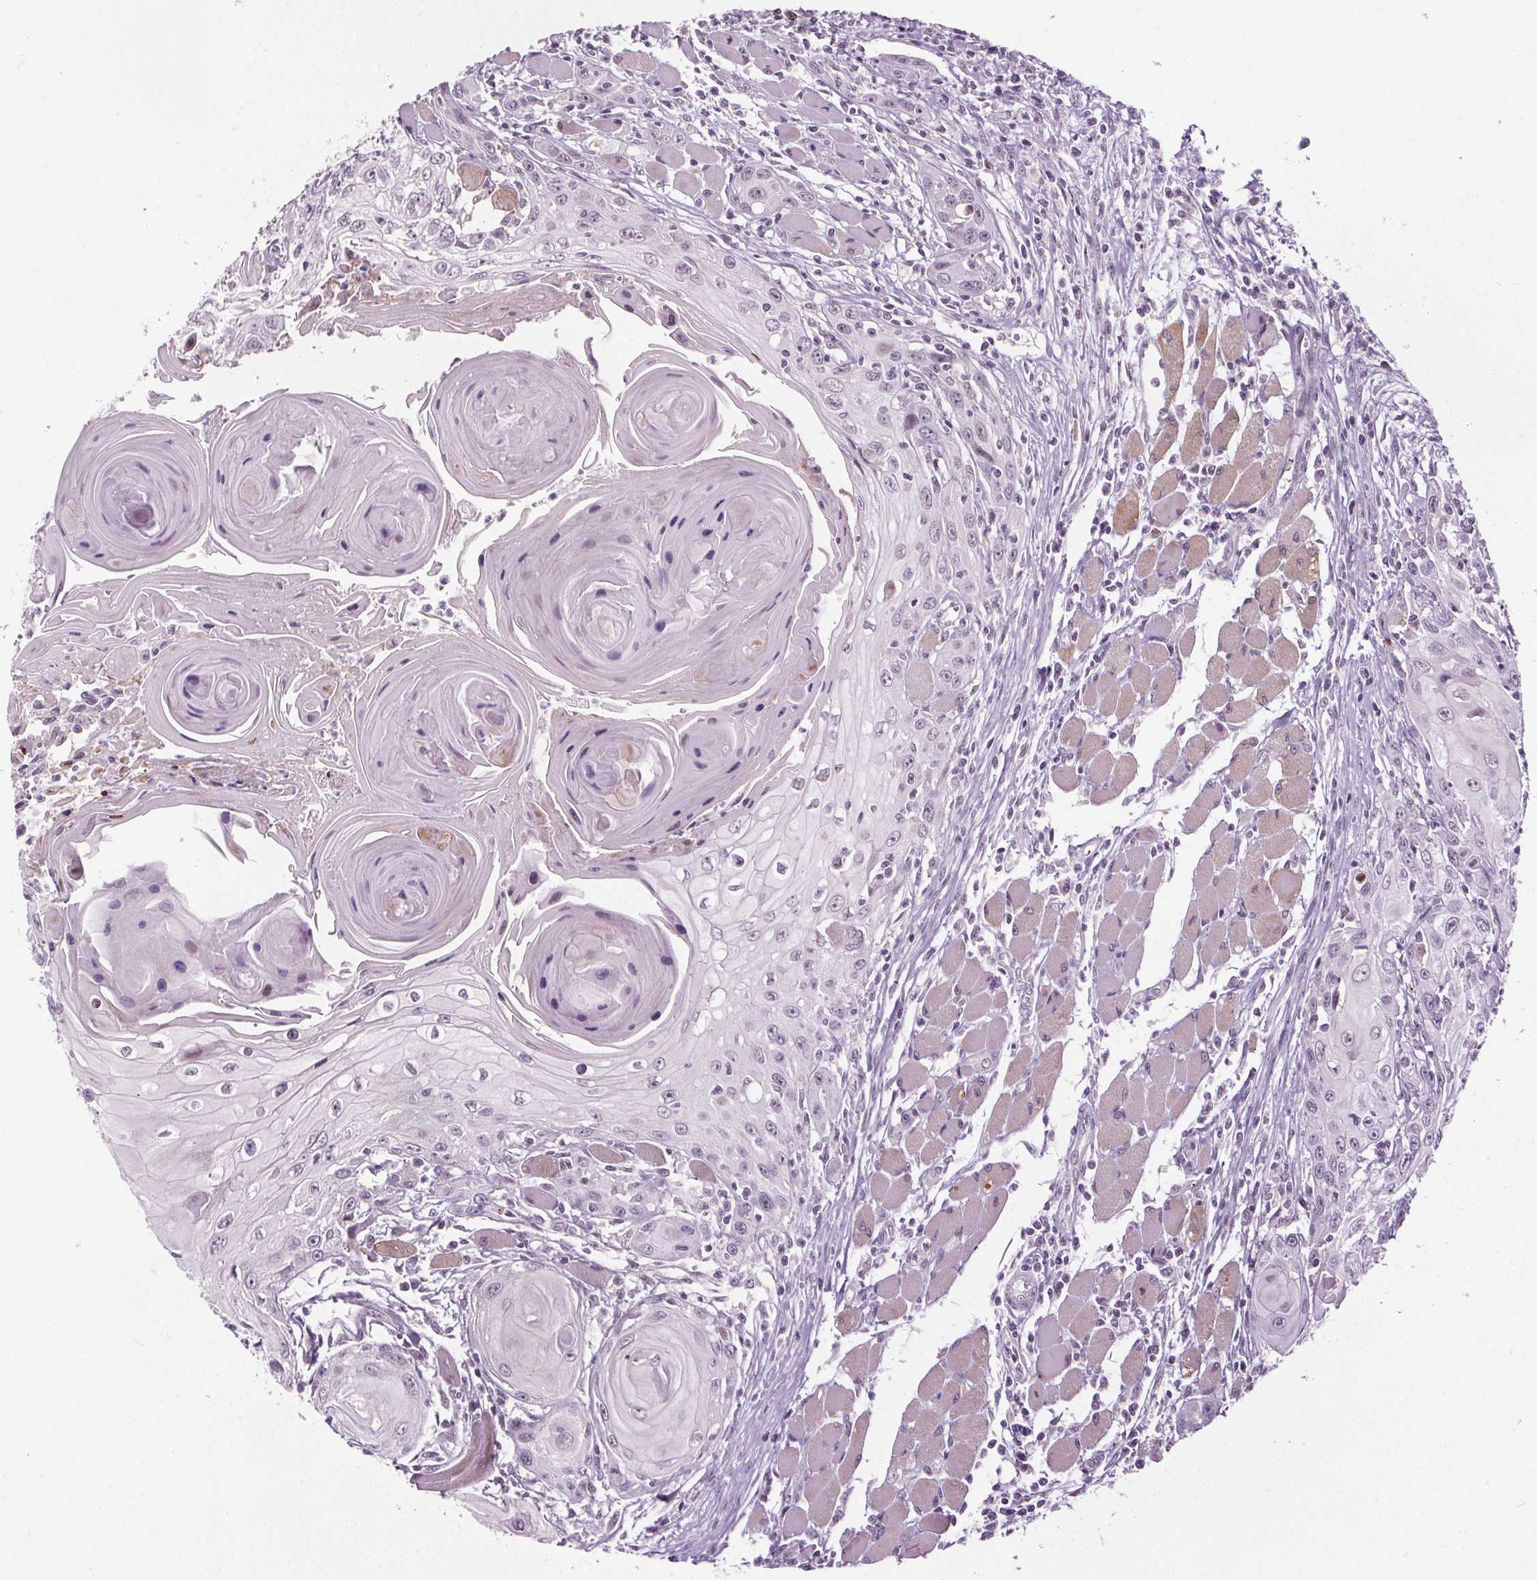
{"staining": {"intensity": "negative", "quantity": "none", "location": "none"}, "tissue": "head and neck cancer", "cell_type": "Tumor cells", "image_type": "cancer", "snomed": [{"axis": "morphology", "description": "Squamous cell carcinoma, NOS"}, {"axis": "topography", "description": "Head-Neck"}], "caption": "Histopathology image shows no protein staining in tumor cells of head and neck squamous cell carcinoma tissue.", "gene": "CEBPA", "patient": {"sex": "female", "age": 80}}